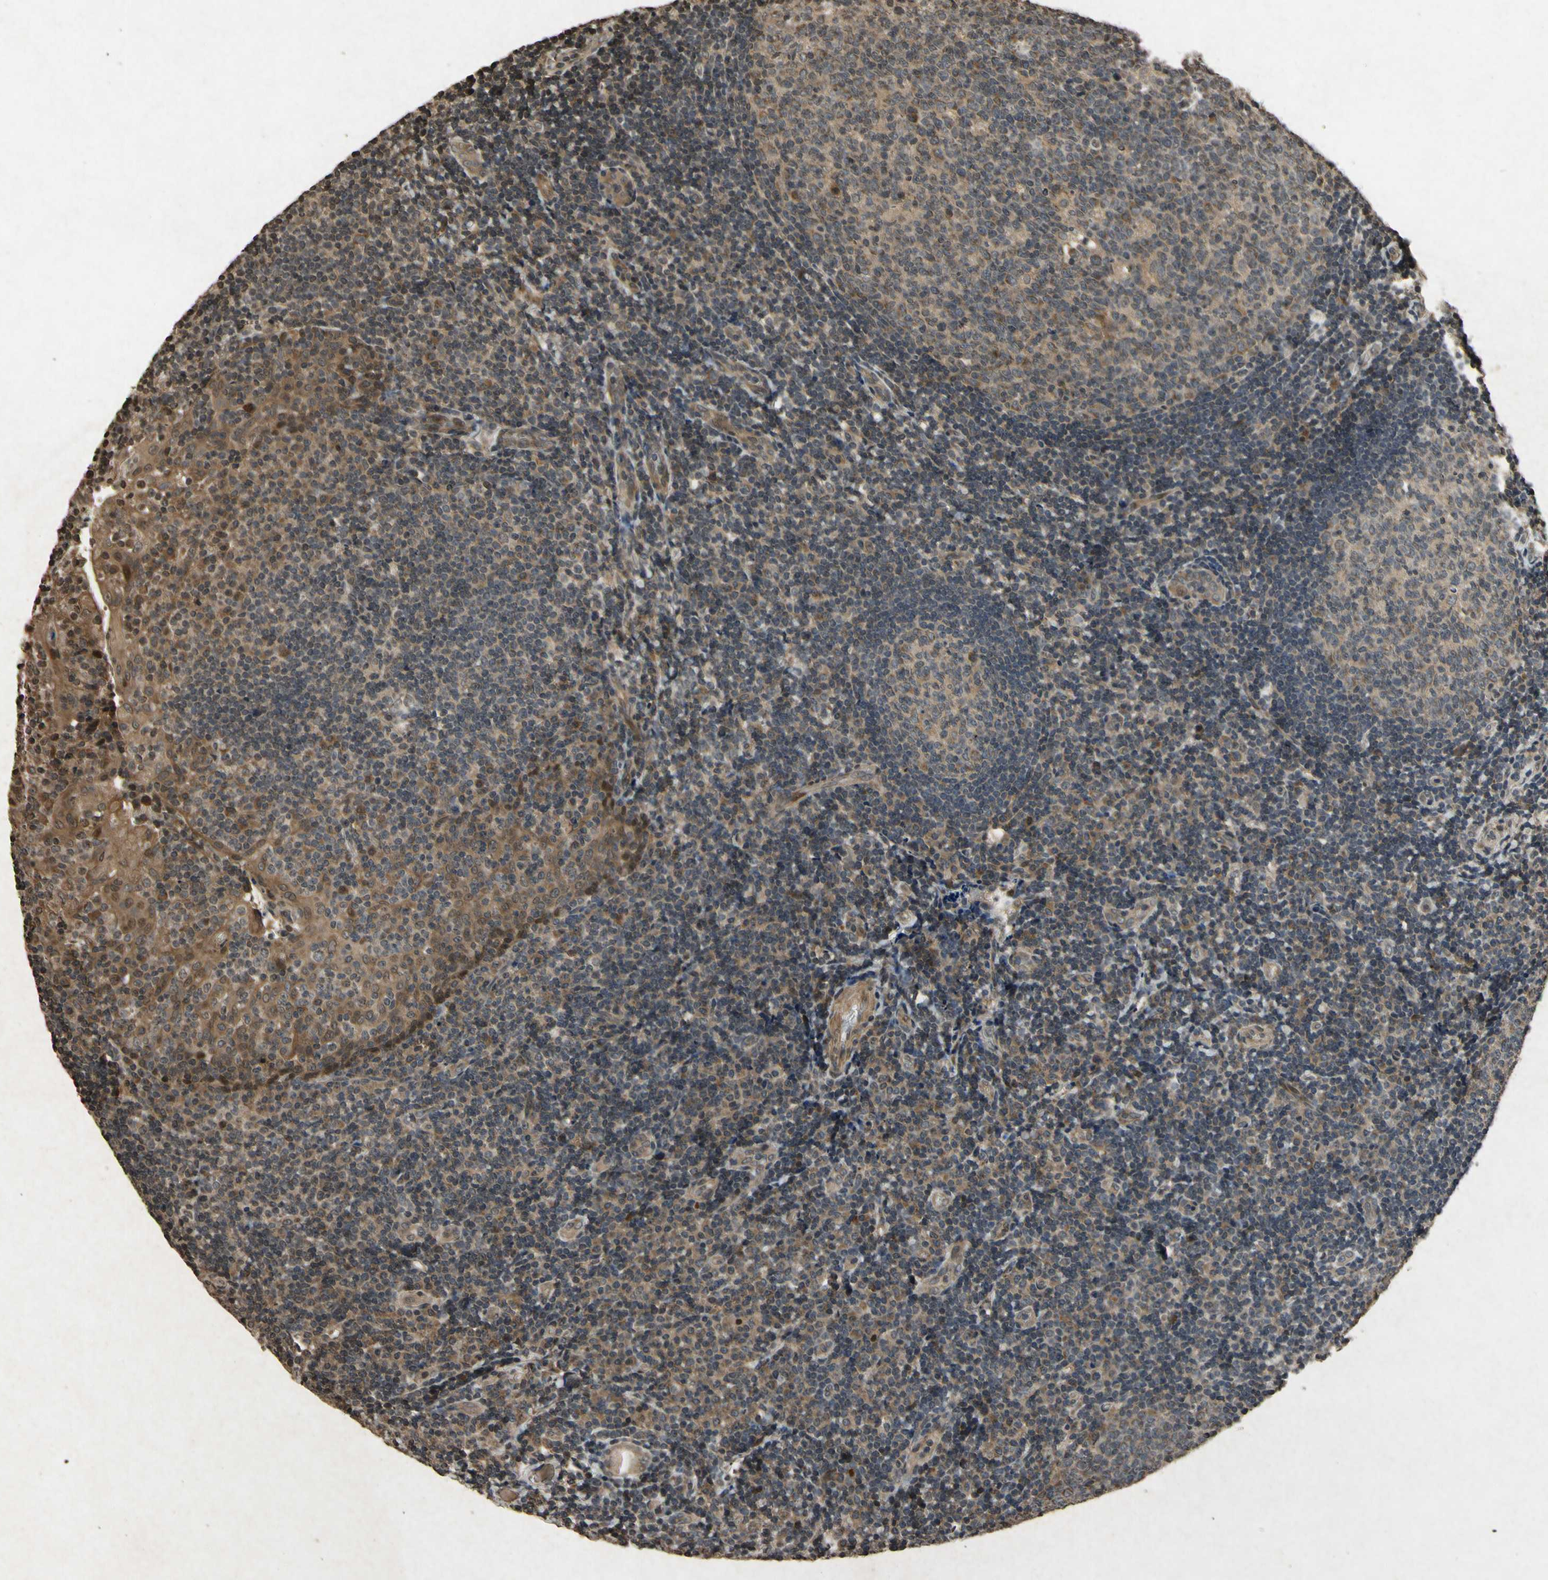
{"staining": {"intensity": "moderate", "quantity": ">75%", "location": "cytoplasmic/membranous"}, "tissue": "tonsil", "cell_type": "Germinal center cells", "image_type": "normal", "snomed": [{"axis": "morphology", "description": "Normal tissue, NOS"}, {"axis": "topography", "description": "Tonsil"}], "caption": "Protein analysis of unremarkable tonsil displays moderate cytoplasmic/membranous positivity in about >75% of germinal center cells.", "gene": "ATP6V1H", "patient": {"sex": "female", "age": 40}}